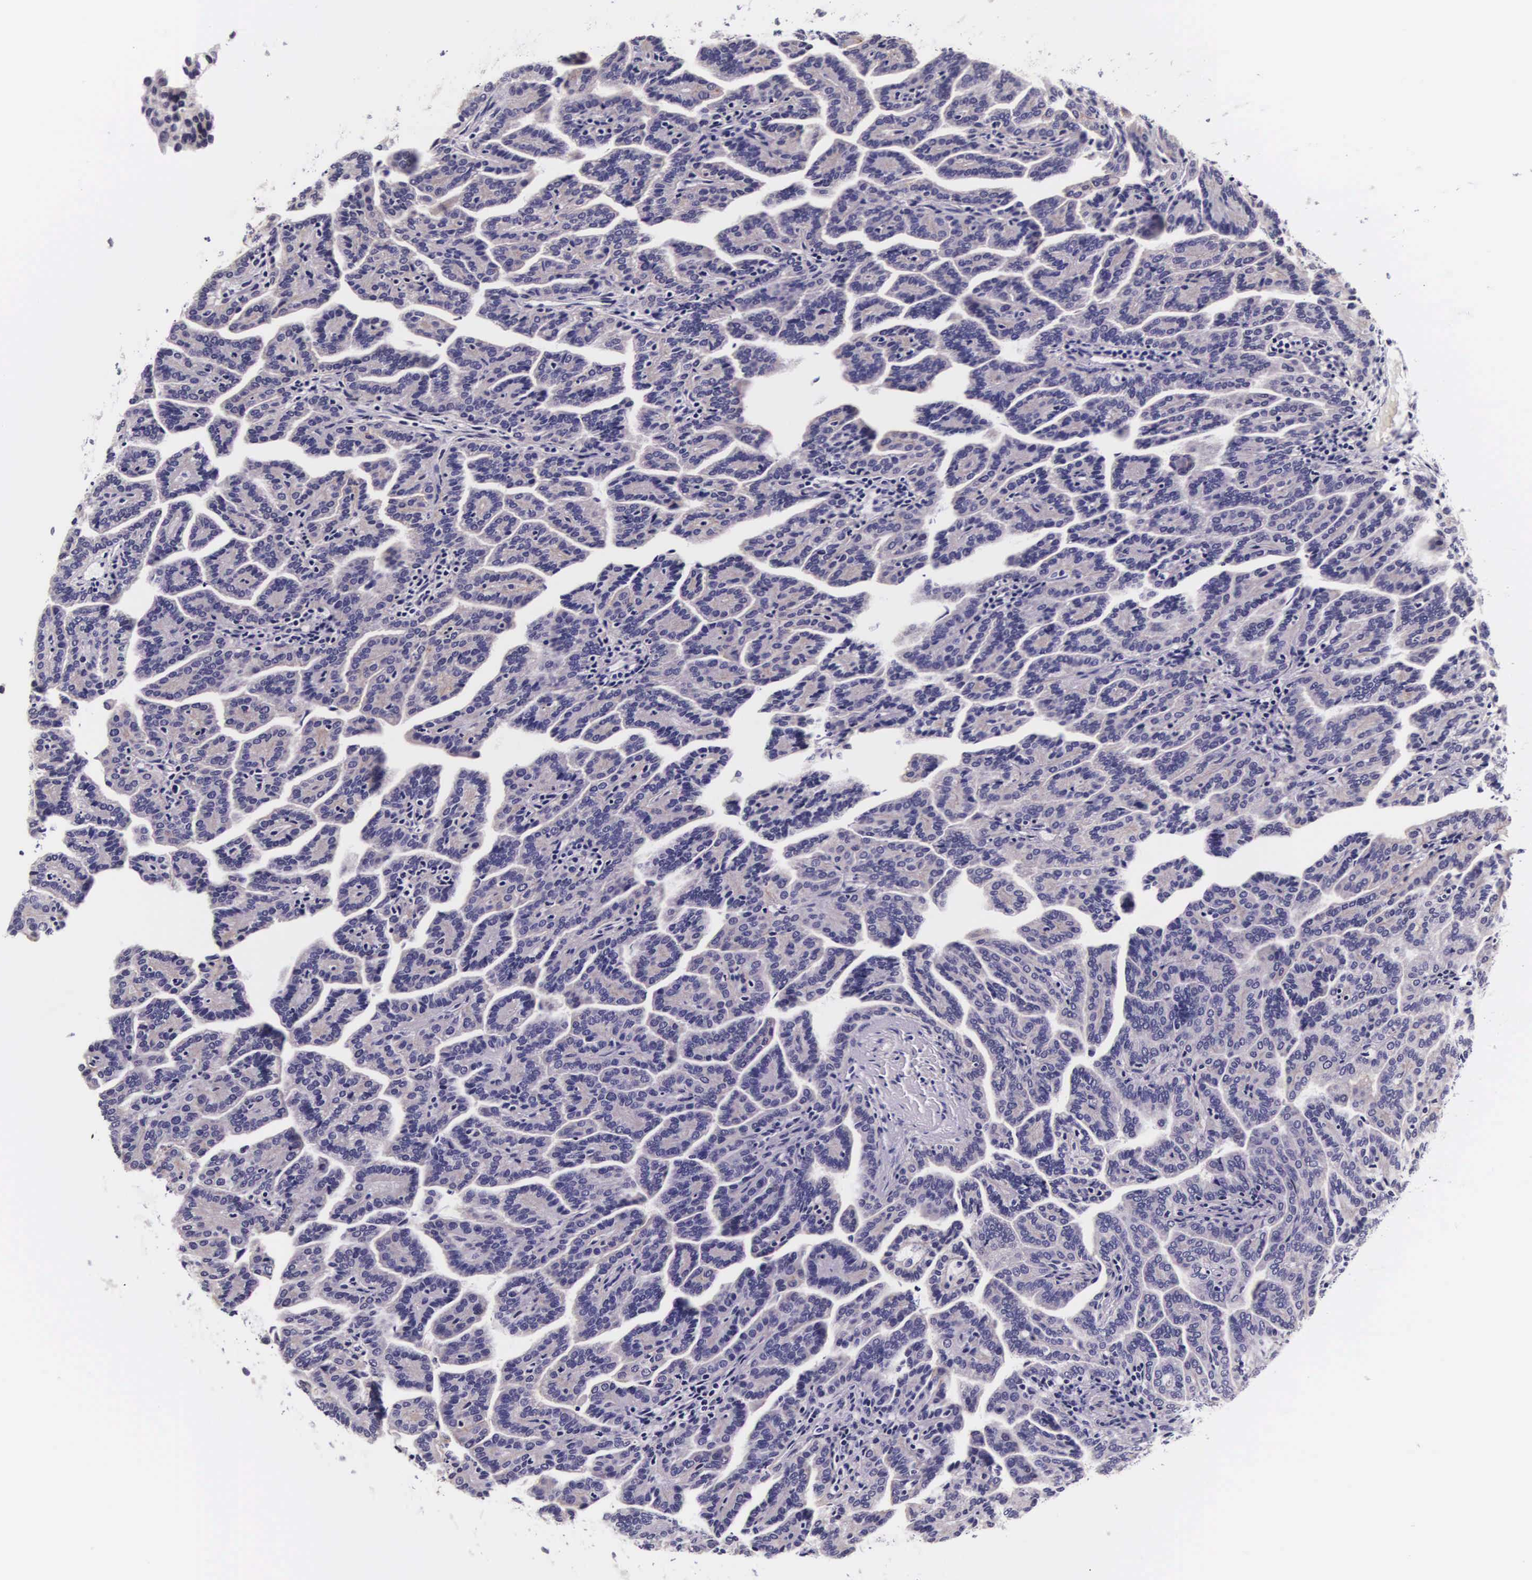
{"staining": {"intensity": "negative", "quantity": "none", "location": "none"}, "tissue": "renal cancer", "cell_type": "Tumor cells", "image_type": "cancer", "snomed": [{"axis": "morphology", "description": "Adenocarcinoma, NOS"}, {"axis": "topography", "description": "Kidney"}], "caption": "This is an immunohistochemistry (IHC) histopathology image of renal cancer (adenocarcinoma). There is no expression in tumor cells.", "gene": "PHETA2", "patient": {"sex": "male", "age": 61}}